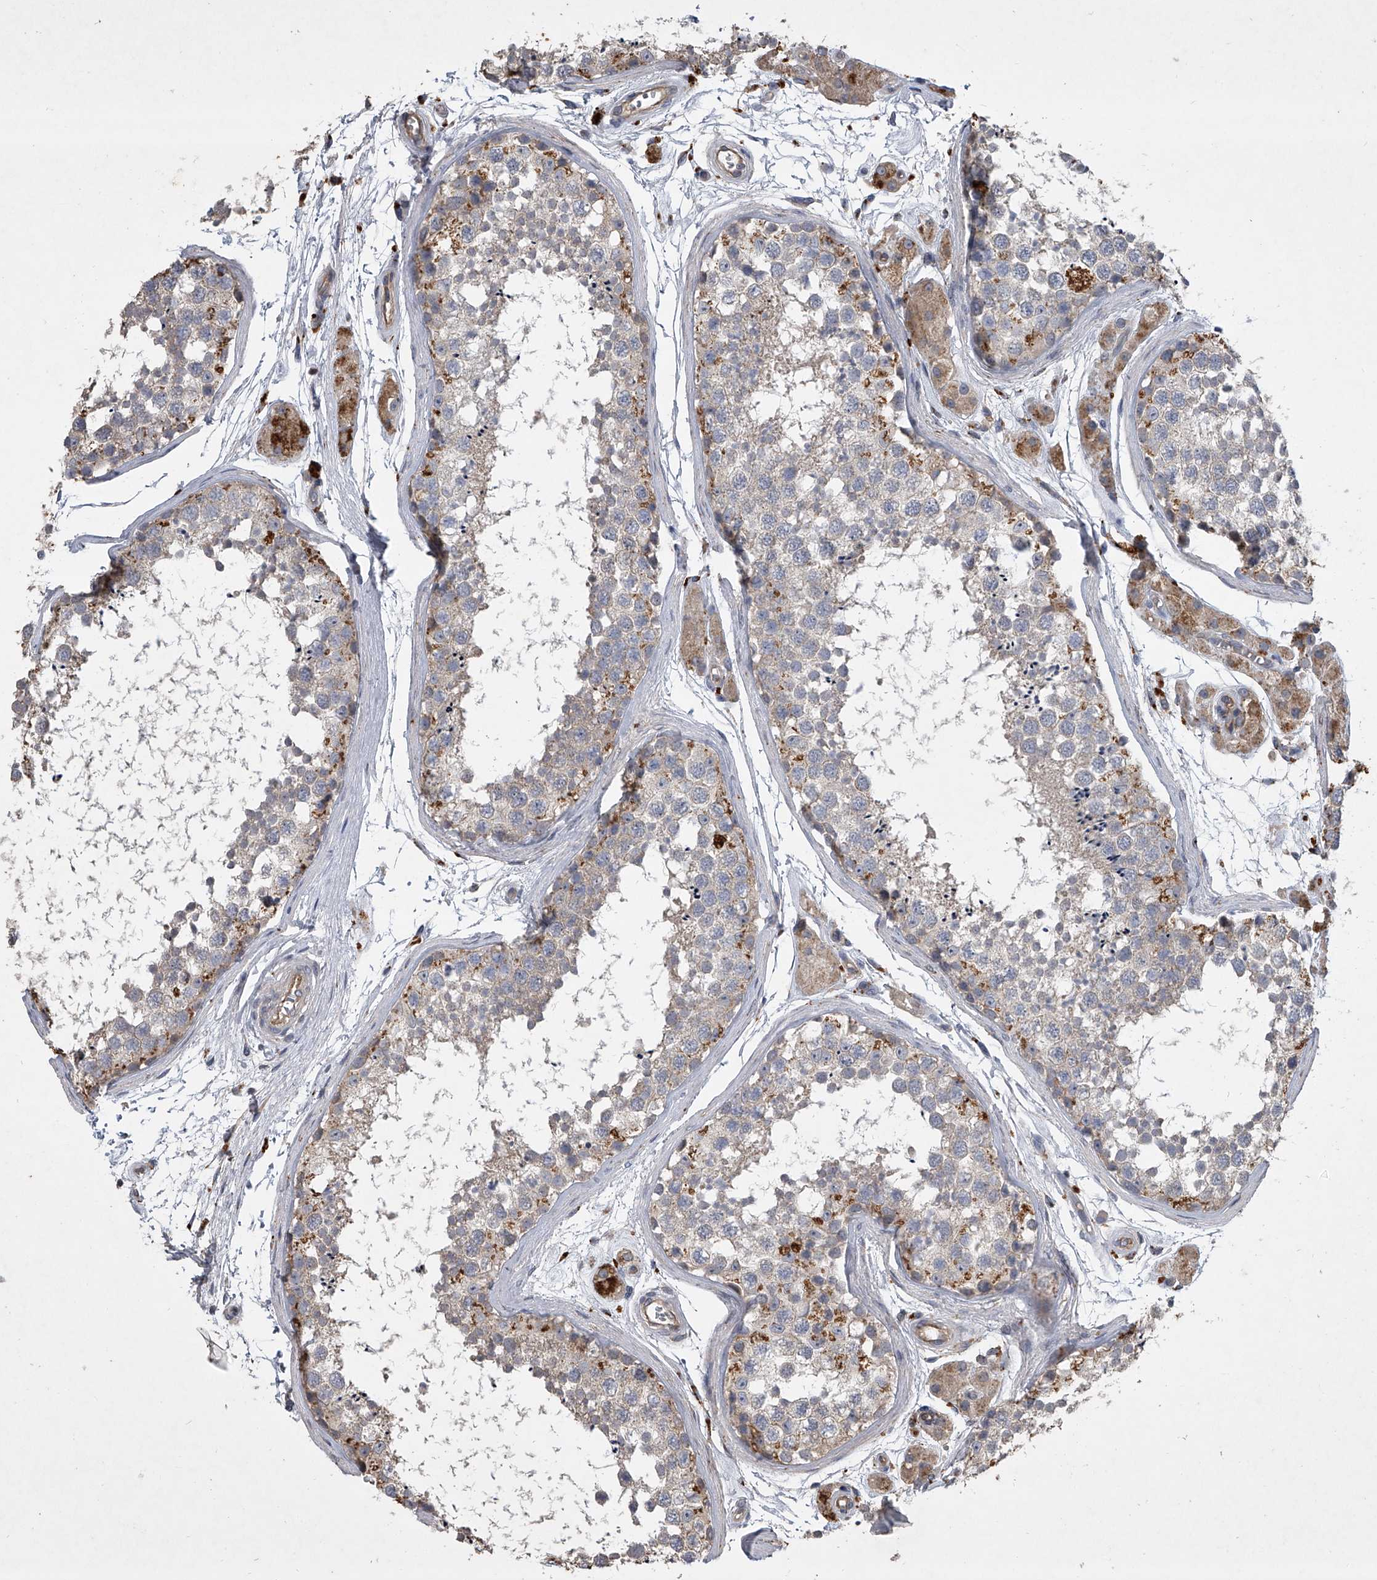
{"staining": {"intensity": "moderate", "quantity": "<25%", "location": "cytoplasmic/membranous"}, "tissue": "testis", "cell_type": "Cells in seminiferous ducts", "image_type": "normal", "snomed": [{"axis": "morphology", "description": "Normal tissue, NOS"}, {"axis": "topography", "description": "Testis"}], "caption": "This photomicrograph demonstrates IHC staining of unremarkable human testis, with low moderate cytoplasmic/membranous positivity in approximately <25% of cells in seminiferous ducts.", "gene": "DOCK9", "patient": {"sex": "male", "age": 56}}